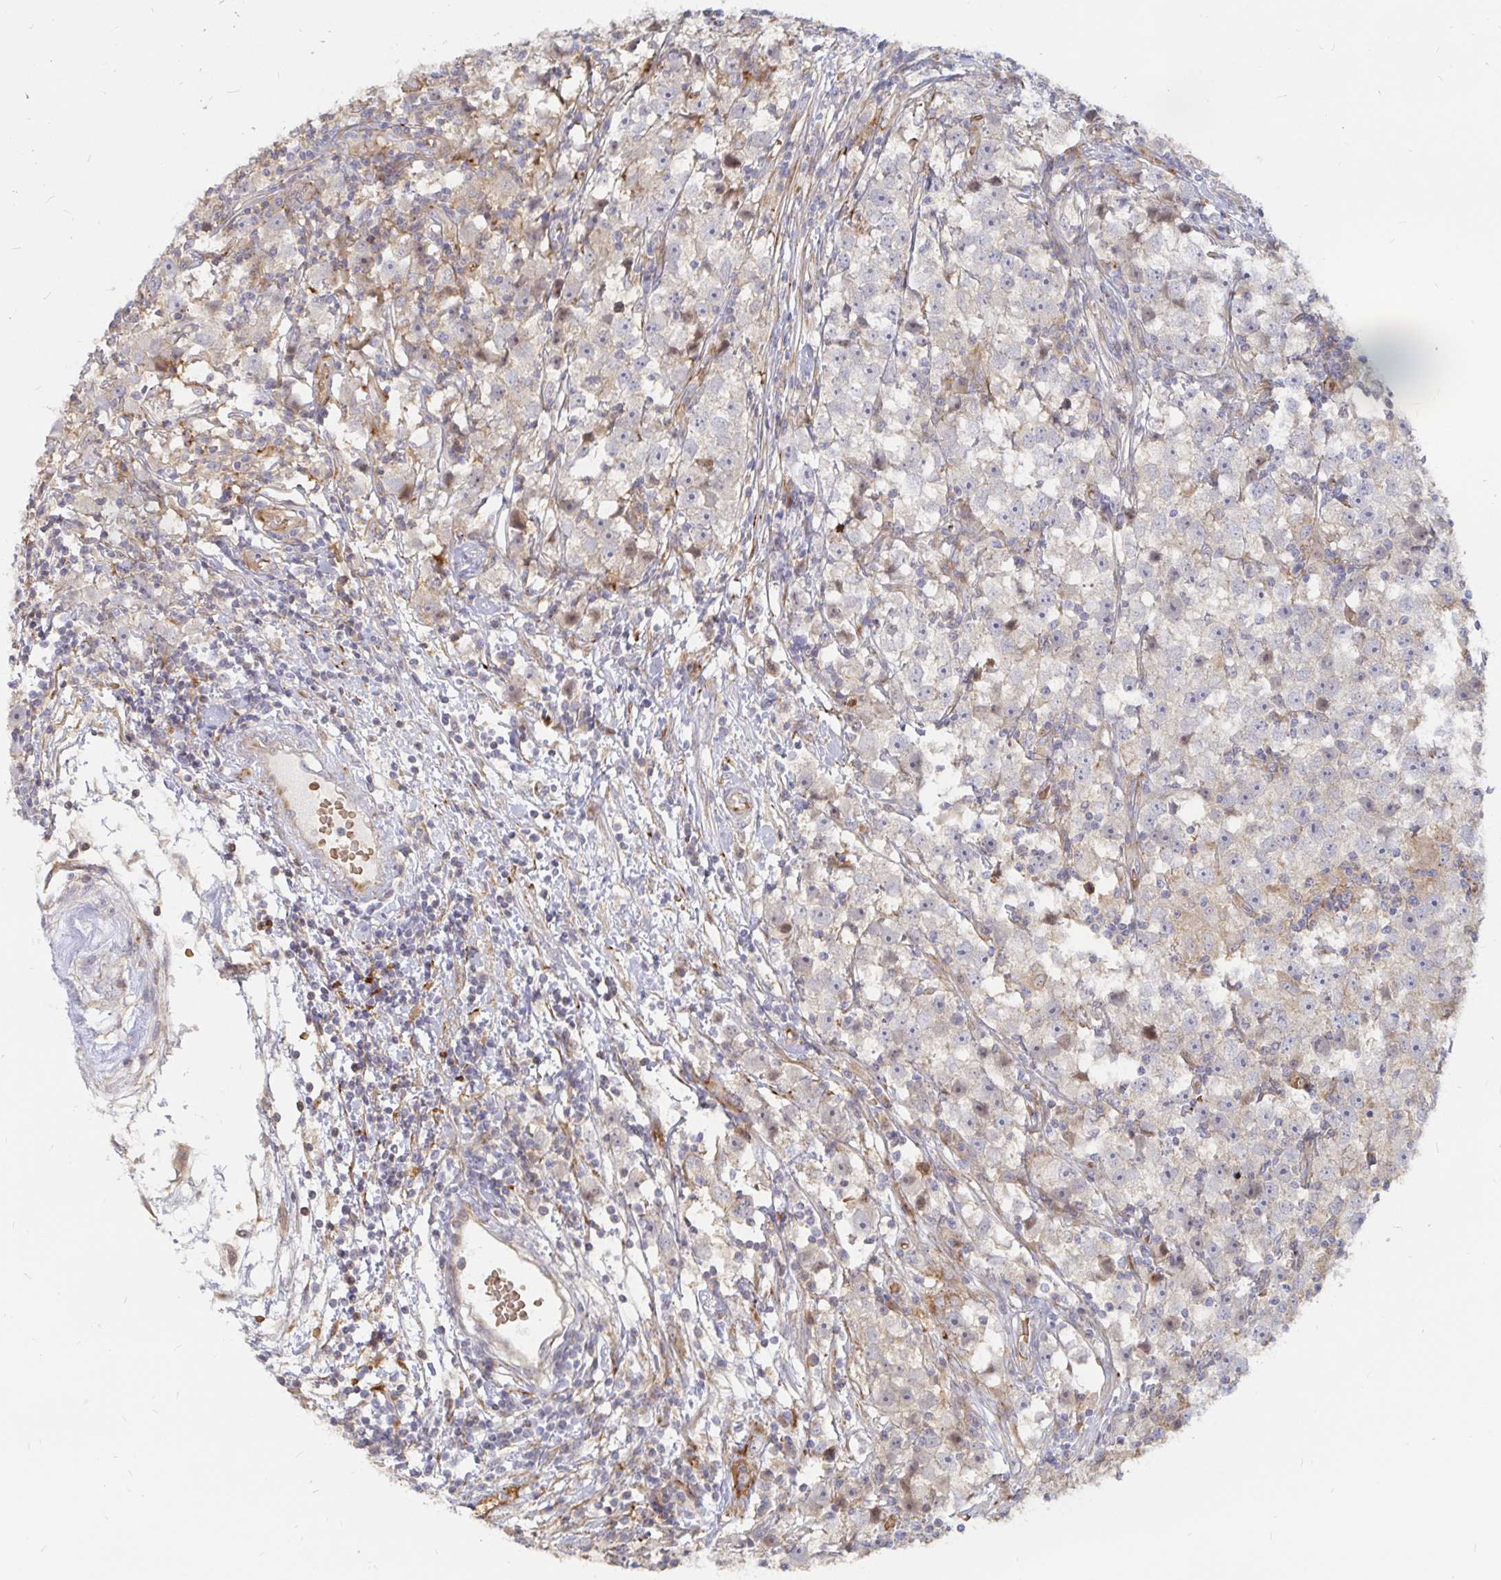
{"staining": {"intensity": "negative", "quantity": "none", "location": "none"}, "tissue": "testis cancer", "cell_type": "Tumor cells", "image_type": "cancer", "snomed": [{"axis": "morphology", "description": "Seminoma, NOS"}, {"axis": "topography", "description": "Testis"}], "caption": "The image demonstrates no staining of tumor cells in testis cancer (seminoma).", "gene": "KCTD19", "patient": {"sex": "male", "age": 33}}